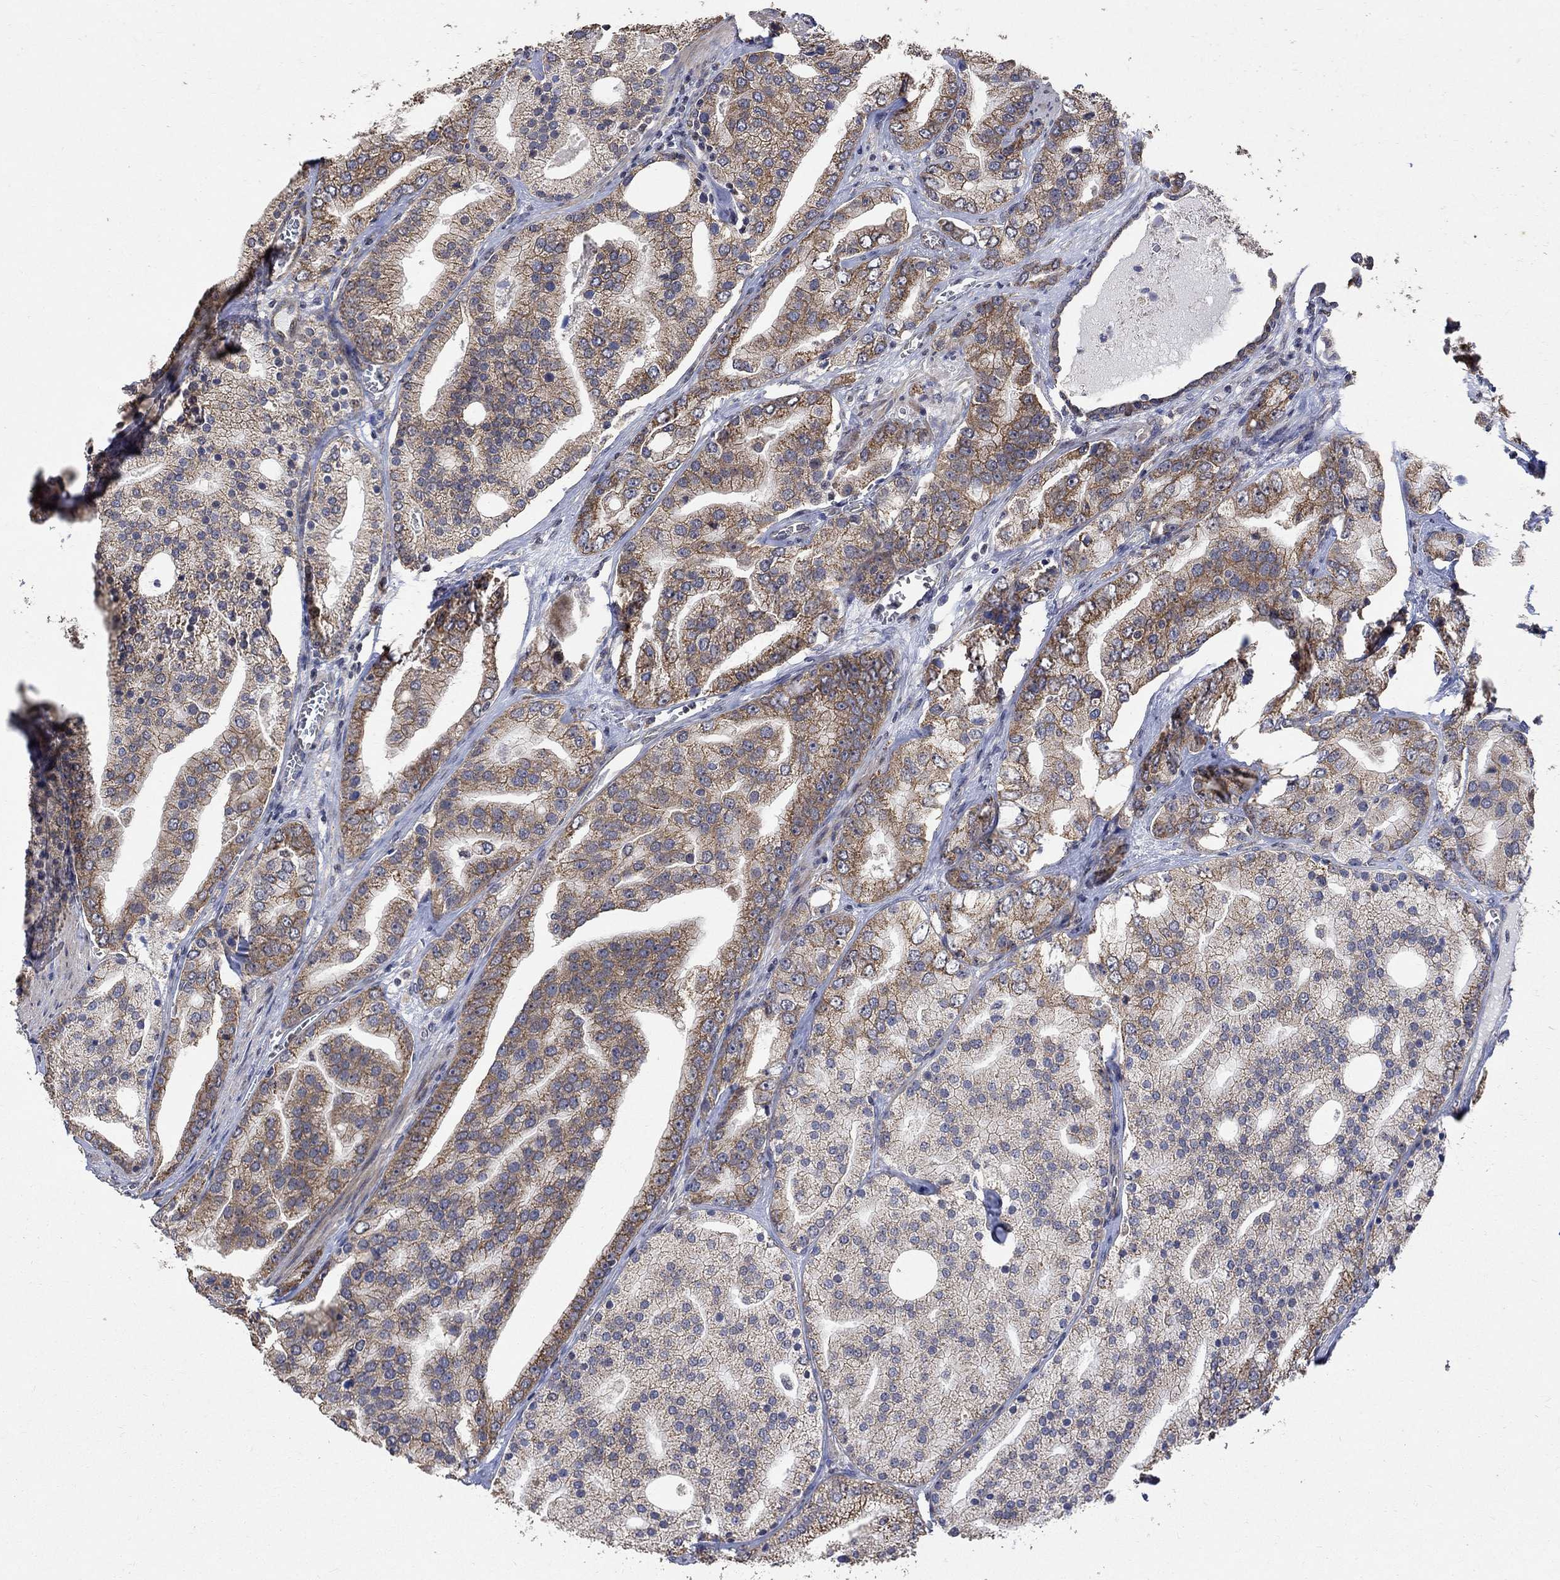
{"staining": {"intensity": "strong", "quantity": "25%-75%", "location": "cytoplasmic/membranous"}, "tissue": "prostate cancer", "cell_type": "Tumor cells", "image_type": "cancer", "snomed": [{"axis": "morphology", "description": "Adenocarcinoma, NOS"}, {"axis": "topography", "description": "Prostate"}], "caption": "This micrograph shows immunohistochemistry (IHC) staining of human prostate cancer, with high strong cytoplasmic/membranous staining in about 25%-75% of tumor cells.", "gene": "ANKRA2", "patient": {"sex": "male", "age": 69}}